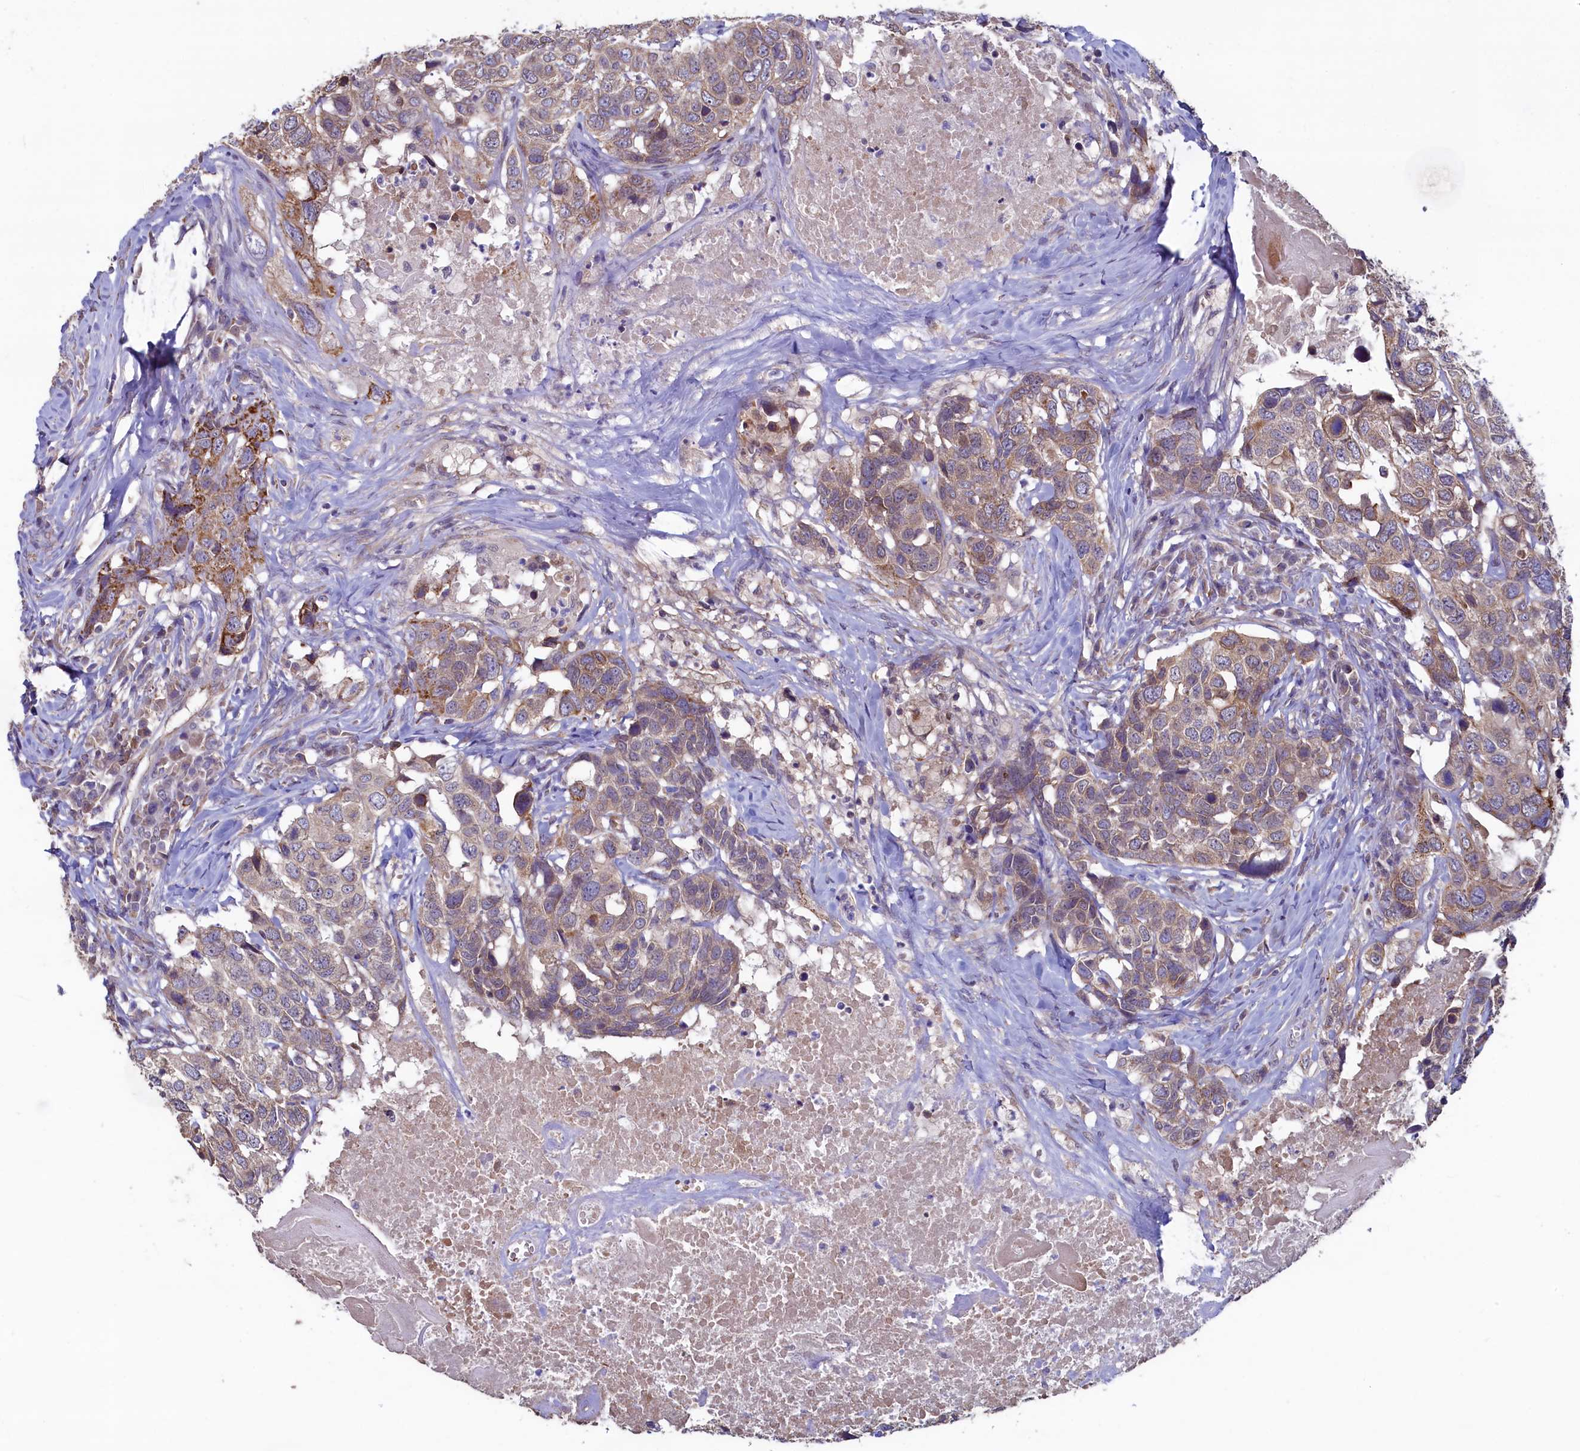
{"staining": {"intensity": "moderate", "quantity": "25%-75%", "location": "cytoplasmic/membranous"}, "tissue": "head and neck cancer", "cell_type": "Tumor cells", "image_type": "cancer", "snomed": [{"axis": "morphology", "description": "Squamous cell carcinoma, NOS"}, {"axis": "topography", "description": "Head-Neck"}], "caption": "Immunohistochemical staining of human head and neck cancer (squamous cell carcinoma) exhibits medium levels of moderate cytoplasmic/membranous expression in about 25%-75% of tumor cells. The staining is performed using DAB brown chromogen to label protein expression. The nuclei are counter-stained blue using hematoxylin.", "gene": "SPATA2L", "patient": {"sex": "male", "age": 66}}